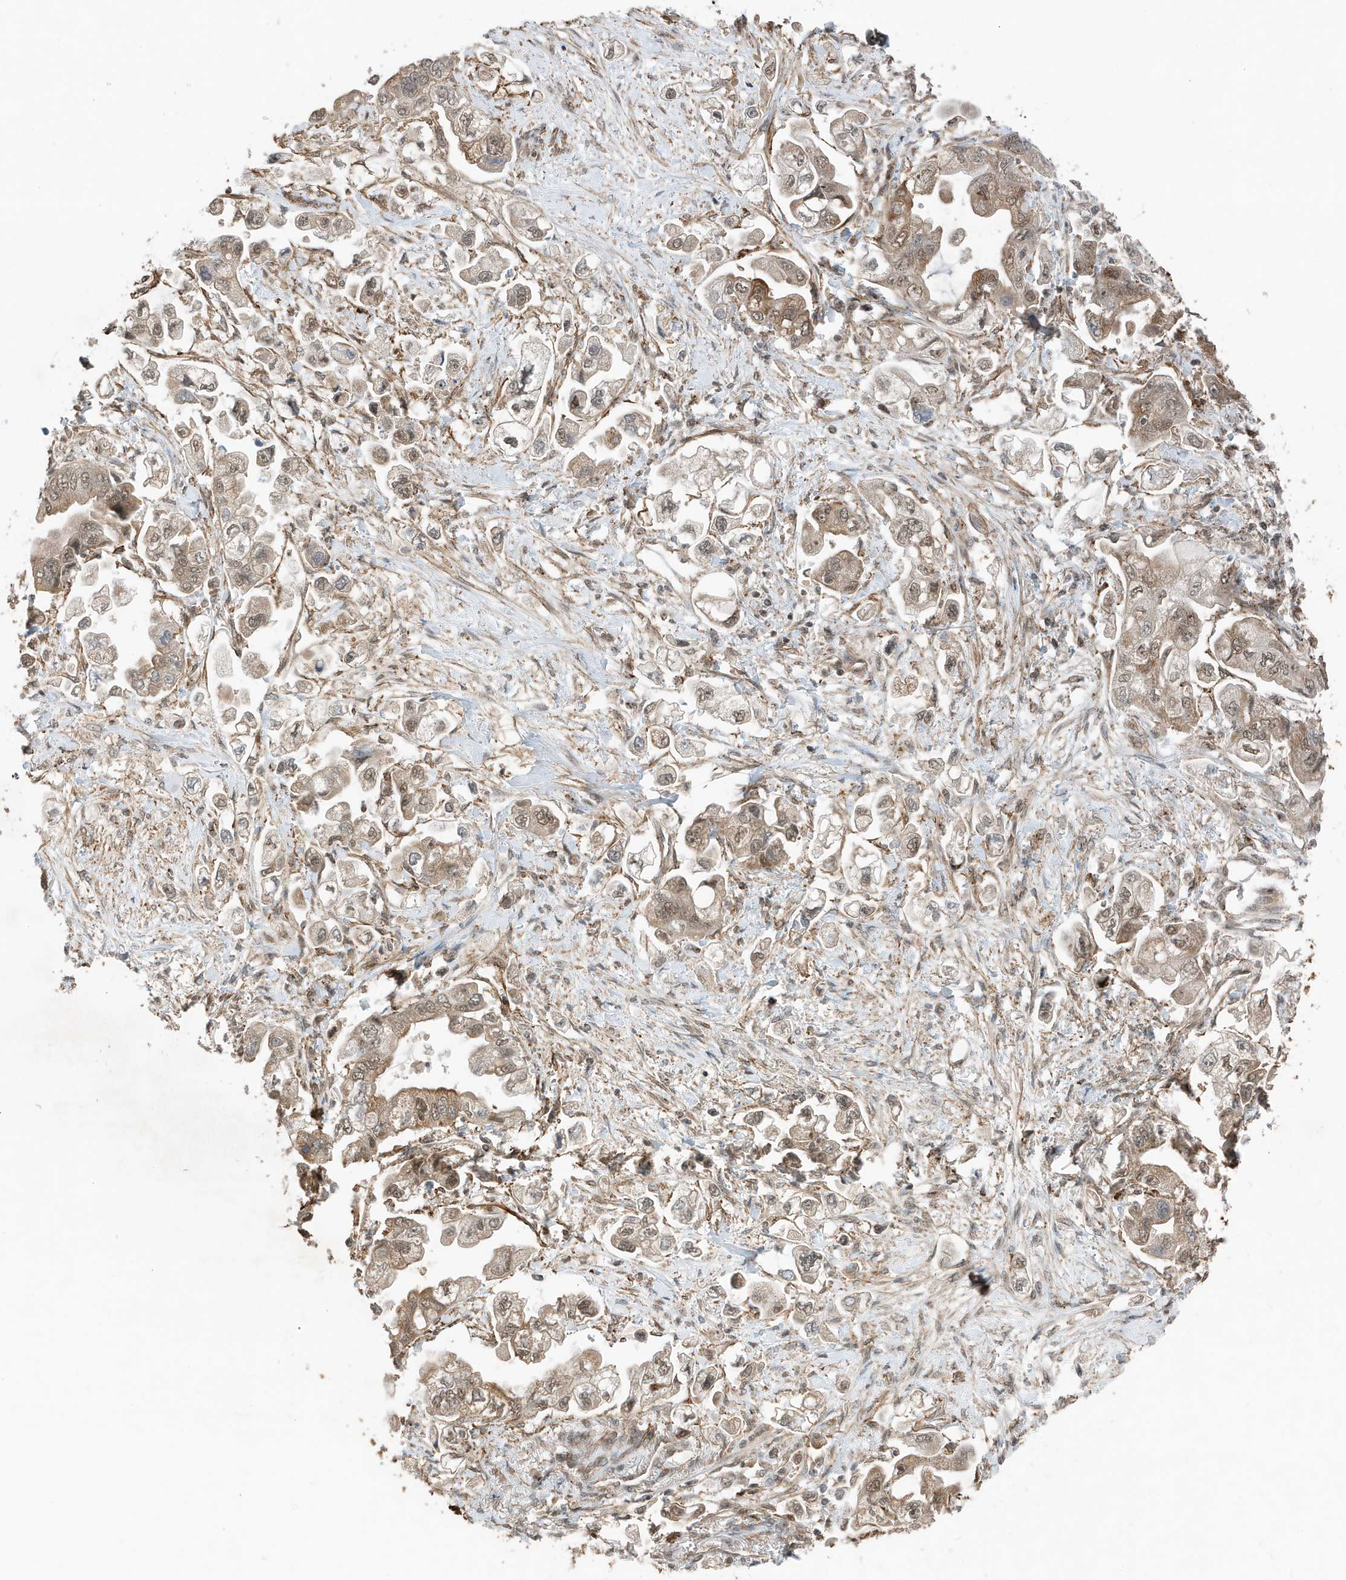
{"staining": {"intensity": "weak", "quantity": "25%-75%", "location": "cytoplasmic/membranous,nuclear"}, "tissue": "stomach cancer", "cell_type": "Tumor cells", "image_type": "cancer", "snomed": [{"axis": "morphology", "description": "Adenocarcinoma, NOS"}, {"axis": "topography", "description": "Stomach"}], "caption": "About 25%-75% of tumor cells in human stomach adenocarcinoma show weak cytoplasmic/membranous and nuclear protein positivity as visualized by brown immunohistochemical staining.", "gene": "MAST3", "patient": {"sex": "male", "age": 62}}